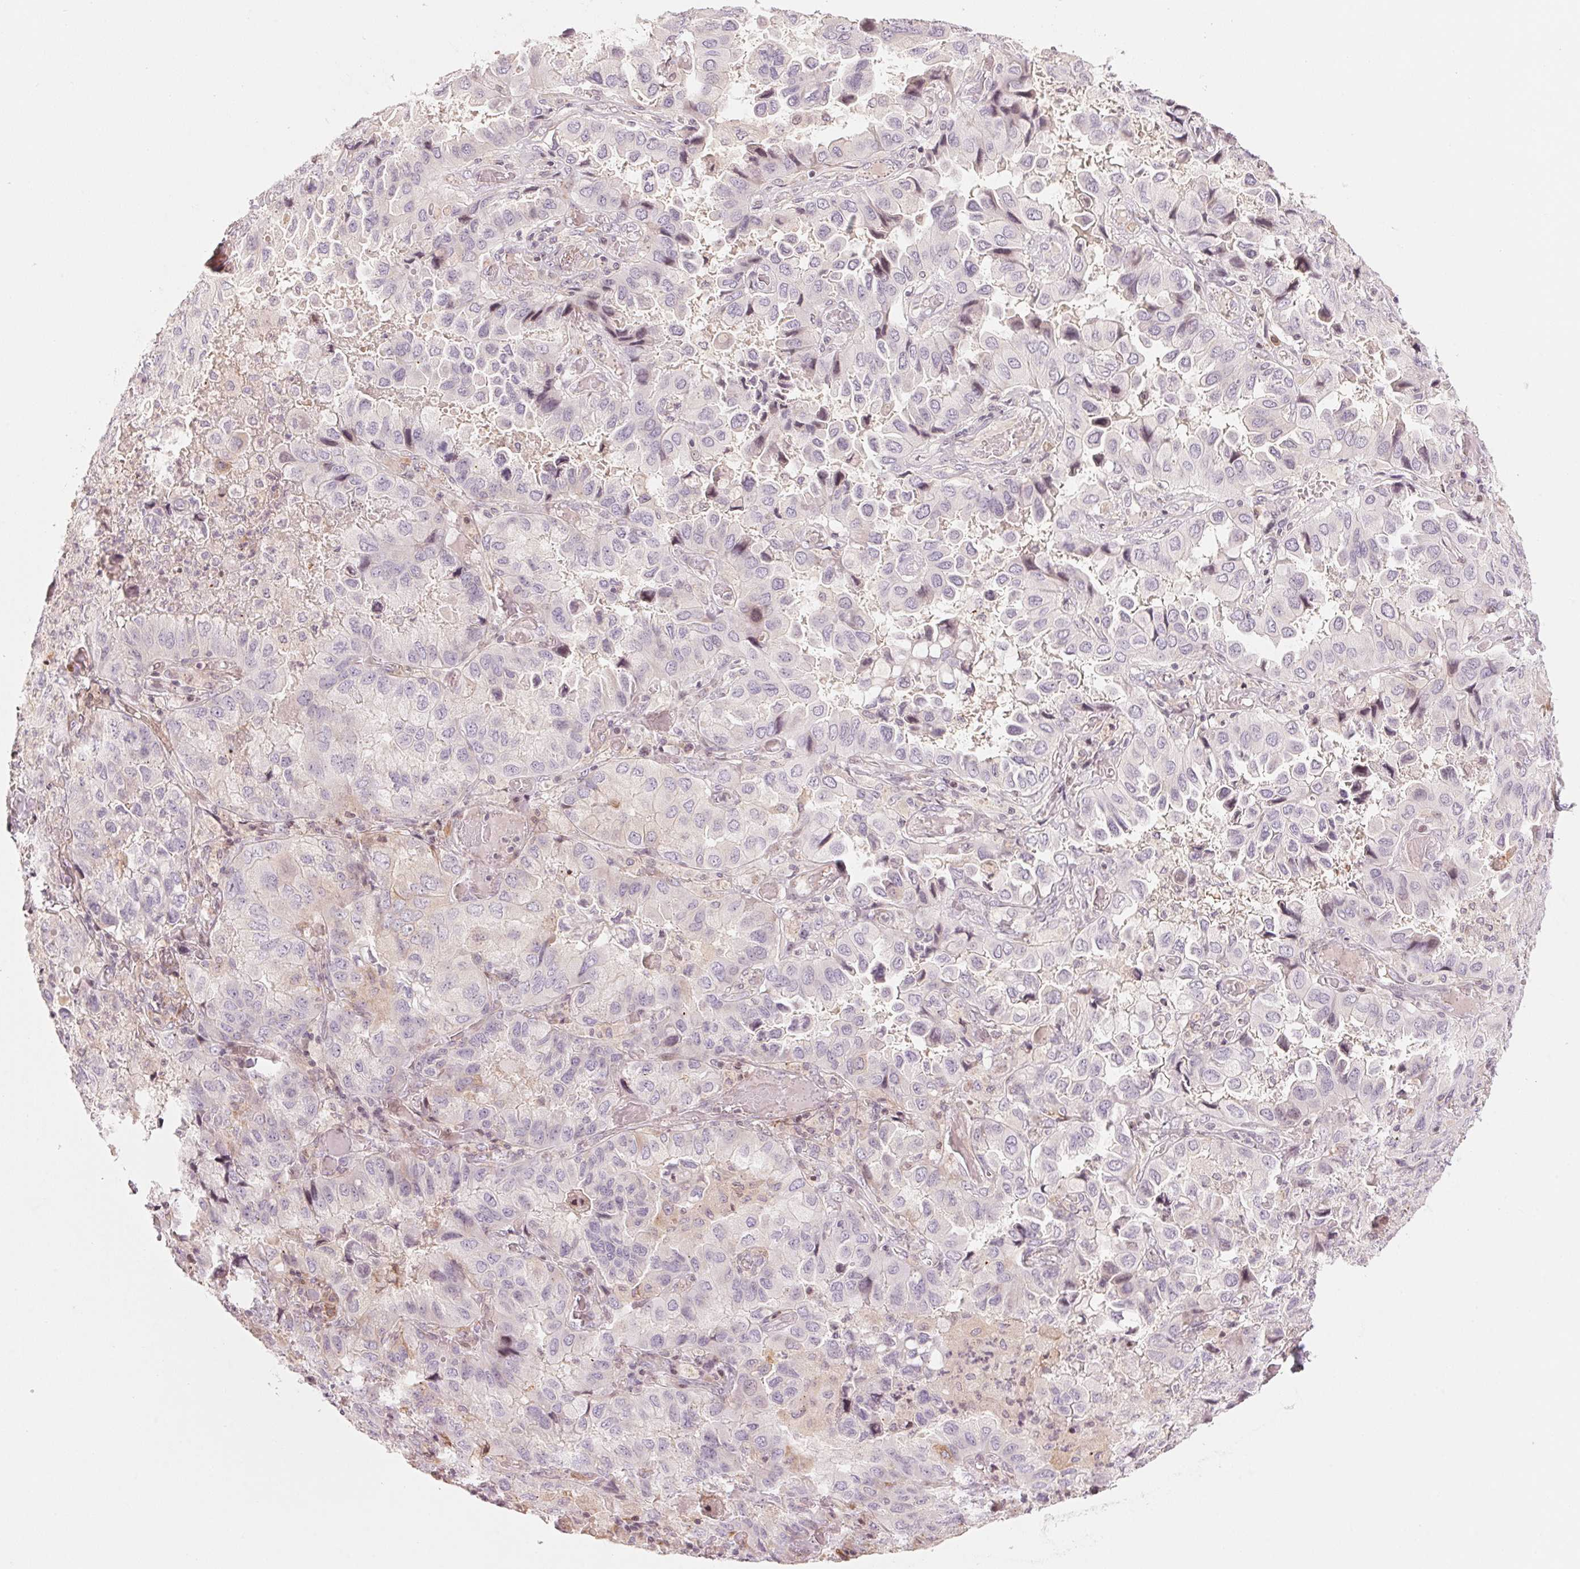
{"staining": {"intensity": "negative", "quantity": "none", "location": "none"}, "tissue": "lung cancer", "cell_type": "Tumor cells", "image_type": "cancer", "snomed": [{"axis": "morphology", "description": "Aneuploidy"}, {"axis": "morphology", "description": "Adenocarcinoma, NOS"}, {"axis": "morphology", "description": "Adenocarcinoma, metastatic, NOS"}, {"axis": "topography", "description": "Lymph node"}, {"axis": "topography", "description": "Lung"}], "caption": "Metastatic adenocarcinoma (lung) stained for a protein using IHC displays no staining tumor cells.", "gene": "SLC17A4", "patient": {"sex": "female", "age": 48}}